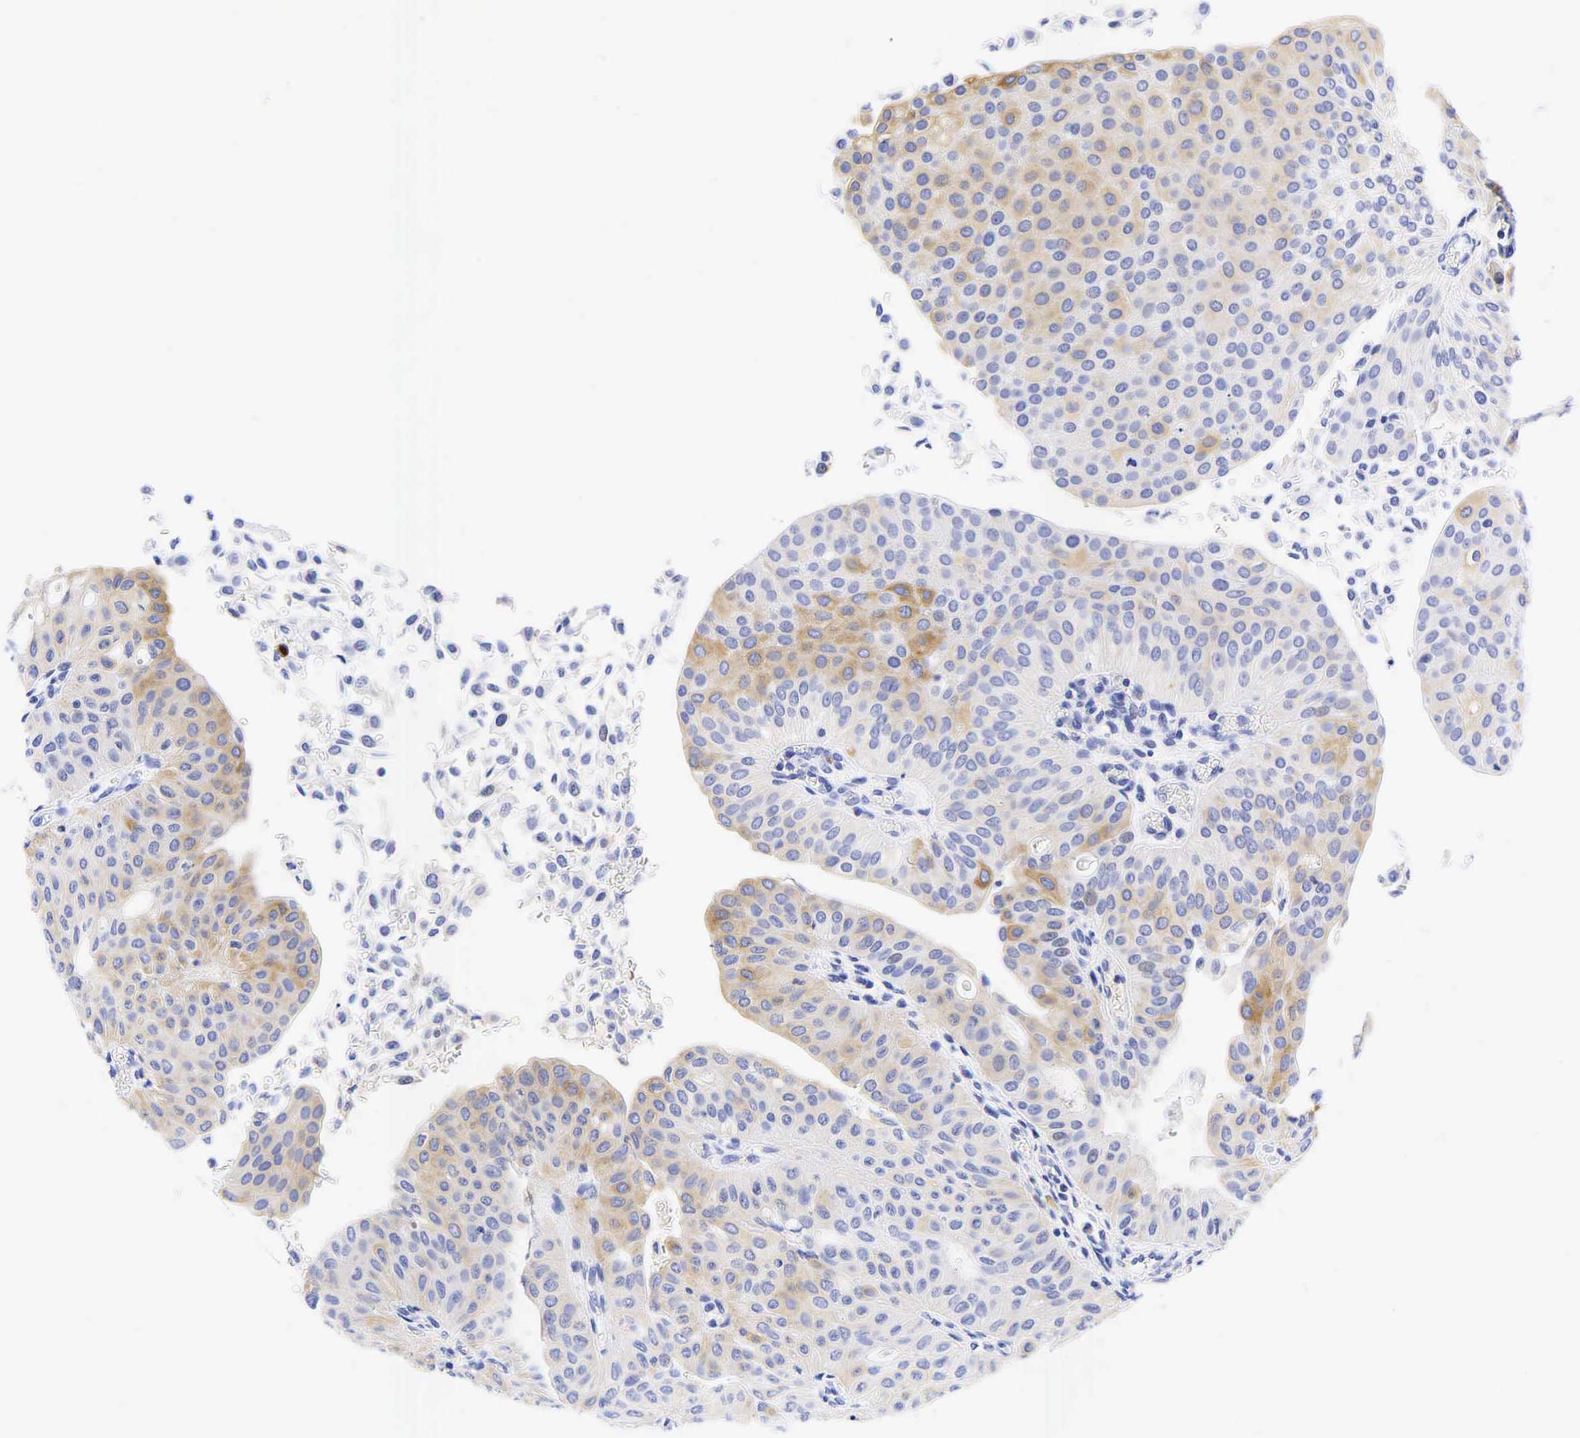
{"staining": {"intensity": "weak", "quantity": "25%-75%", "location": "cytoplasmic/membranous"}, "tissue": "urothelial cancer", "cell_type": "Tumor cells", "image_type": "cancer", "snomed": [{"axis": "morphology", "description": "Urothelial carcinoma, Low grade"}, {"axis": "topography", "description": "Urinary bladder"}], "caption": "Immunohistochemical staining of human urothelial cancer shows weak cytoplasmic/membranous protein staining in about 25%-75% of tumor cells.", "gene": "TNFRSF8", "patient": {"sex": "male", "age": 64}}